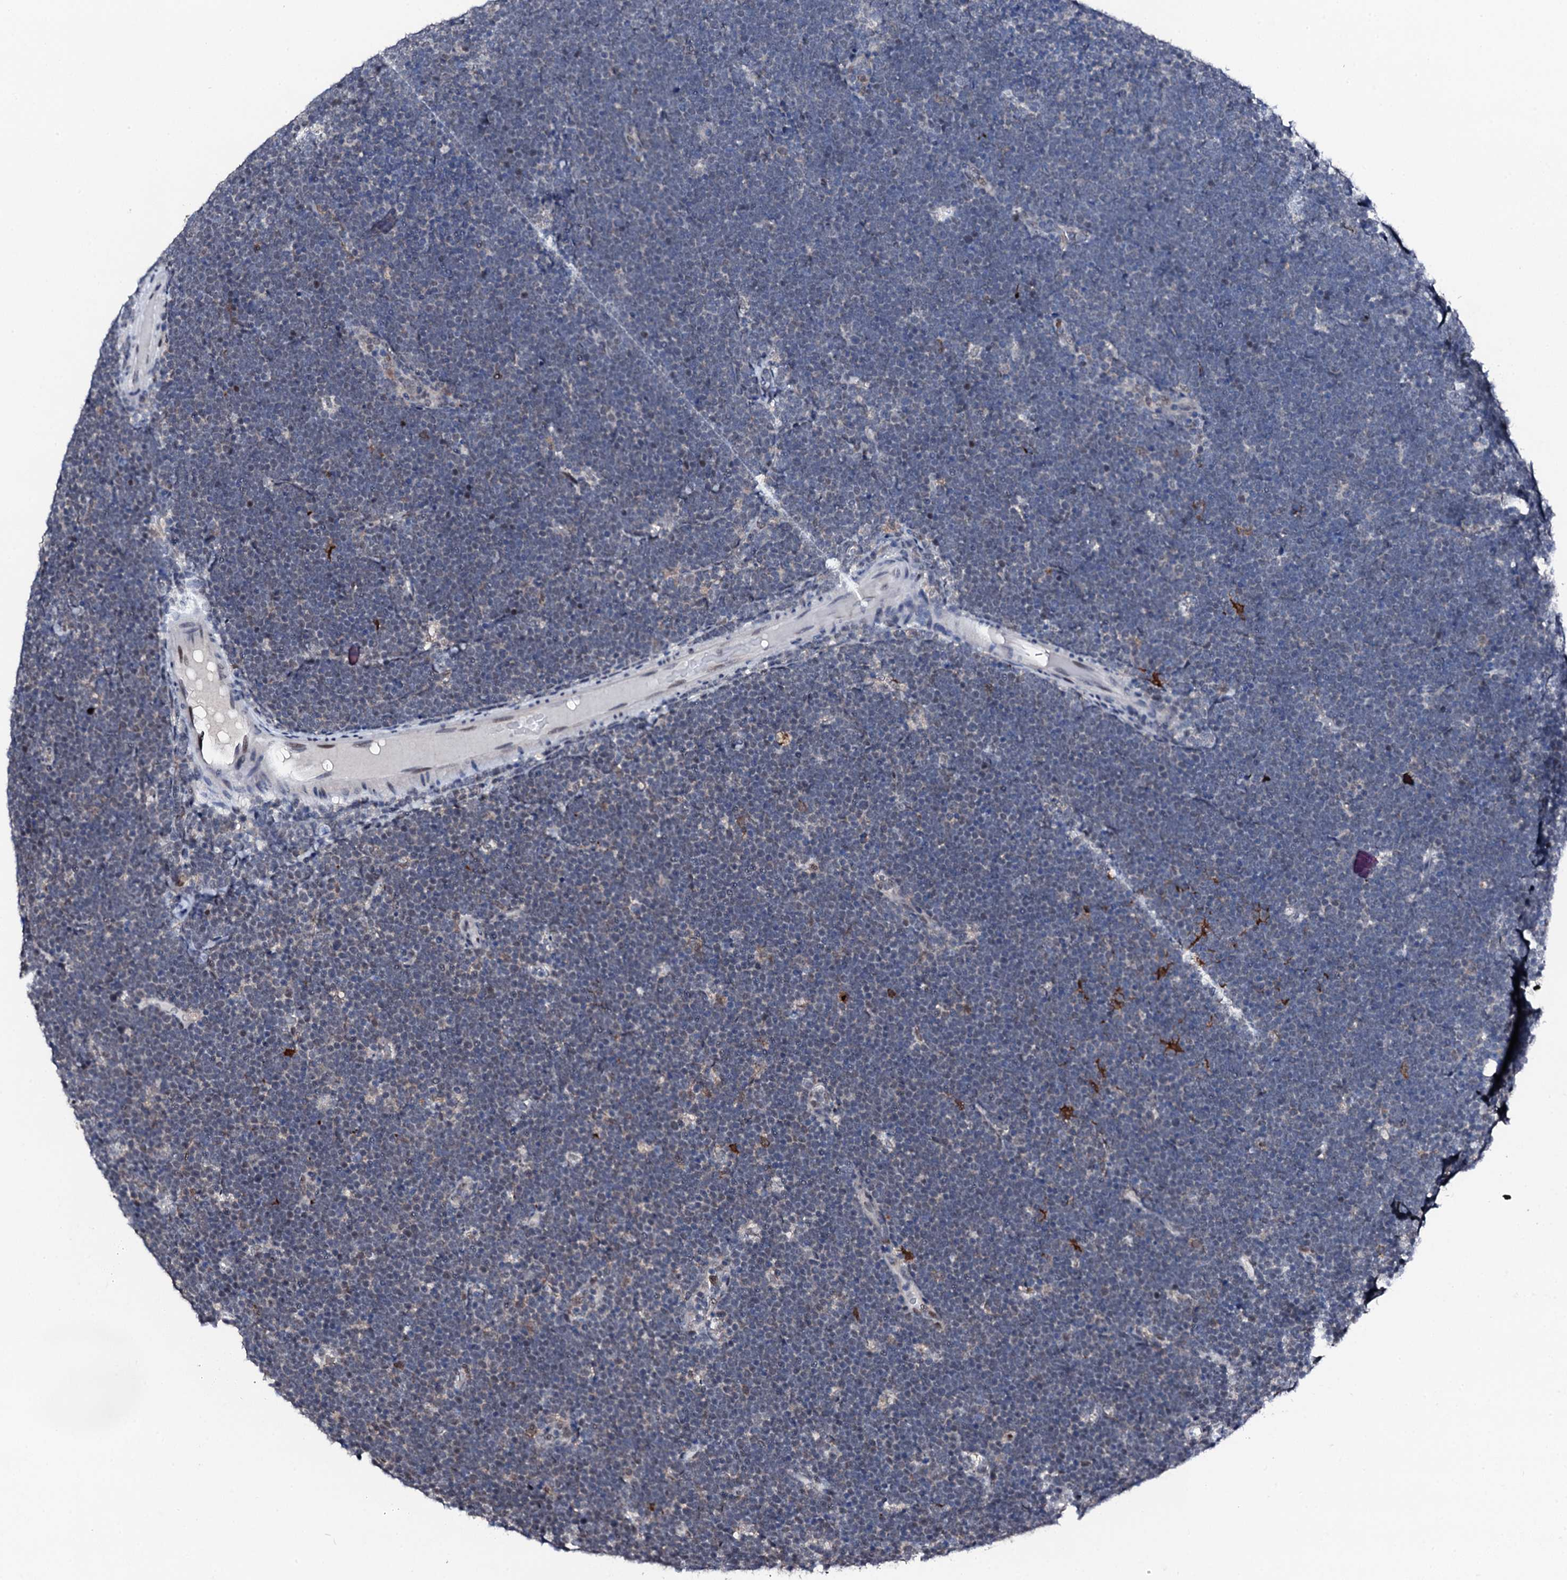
{"staining": {"intensity": "negative", "quantity": "none", "location": "none"}, "tissue": "lymphoma", "cell_type": "Tumor cells", "image_type": "cancer", "snomed": [{"axis": "morphology", "description": "Malignant lymphoma, non-Hodgkin's type, High grade"}, {"axis": "topography", "description": "Lymph node"}], "caption": "Immunohistochemistry (IHC) image of neoplastic tissue: human lymphoma stained with DAB (3,3'-diaminobenzidine) demonstrates no significant protein expression in tumor cells.", "gene": "TRAFD1", "patient": {"sex": "male", "age": 13}}